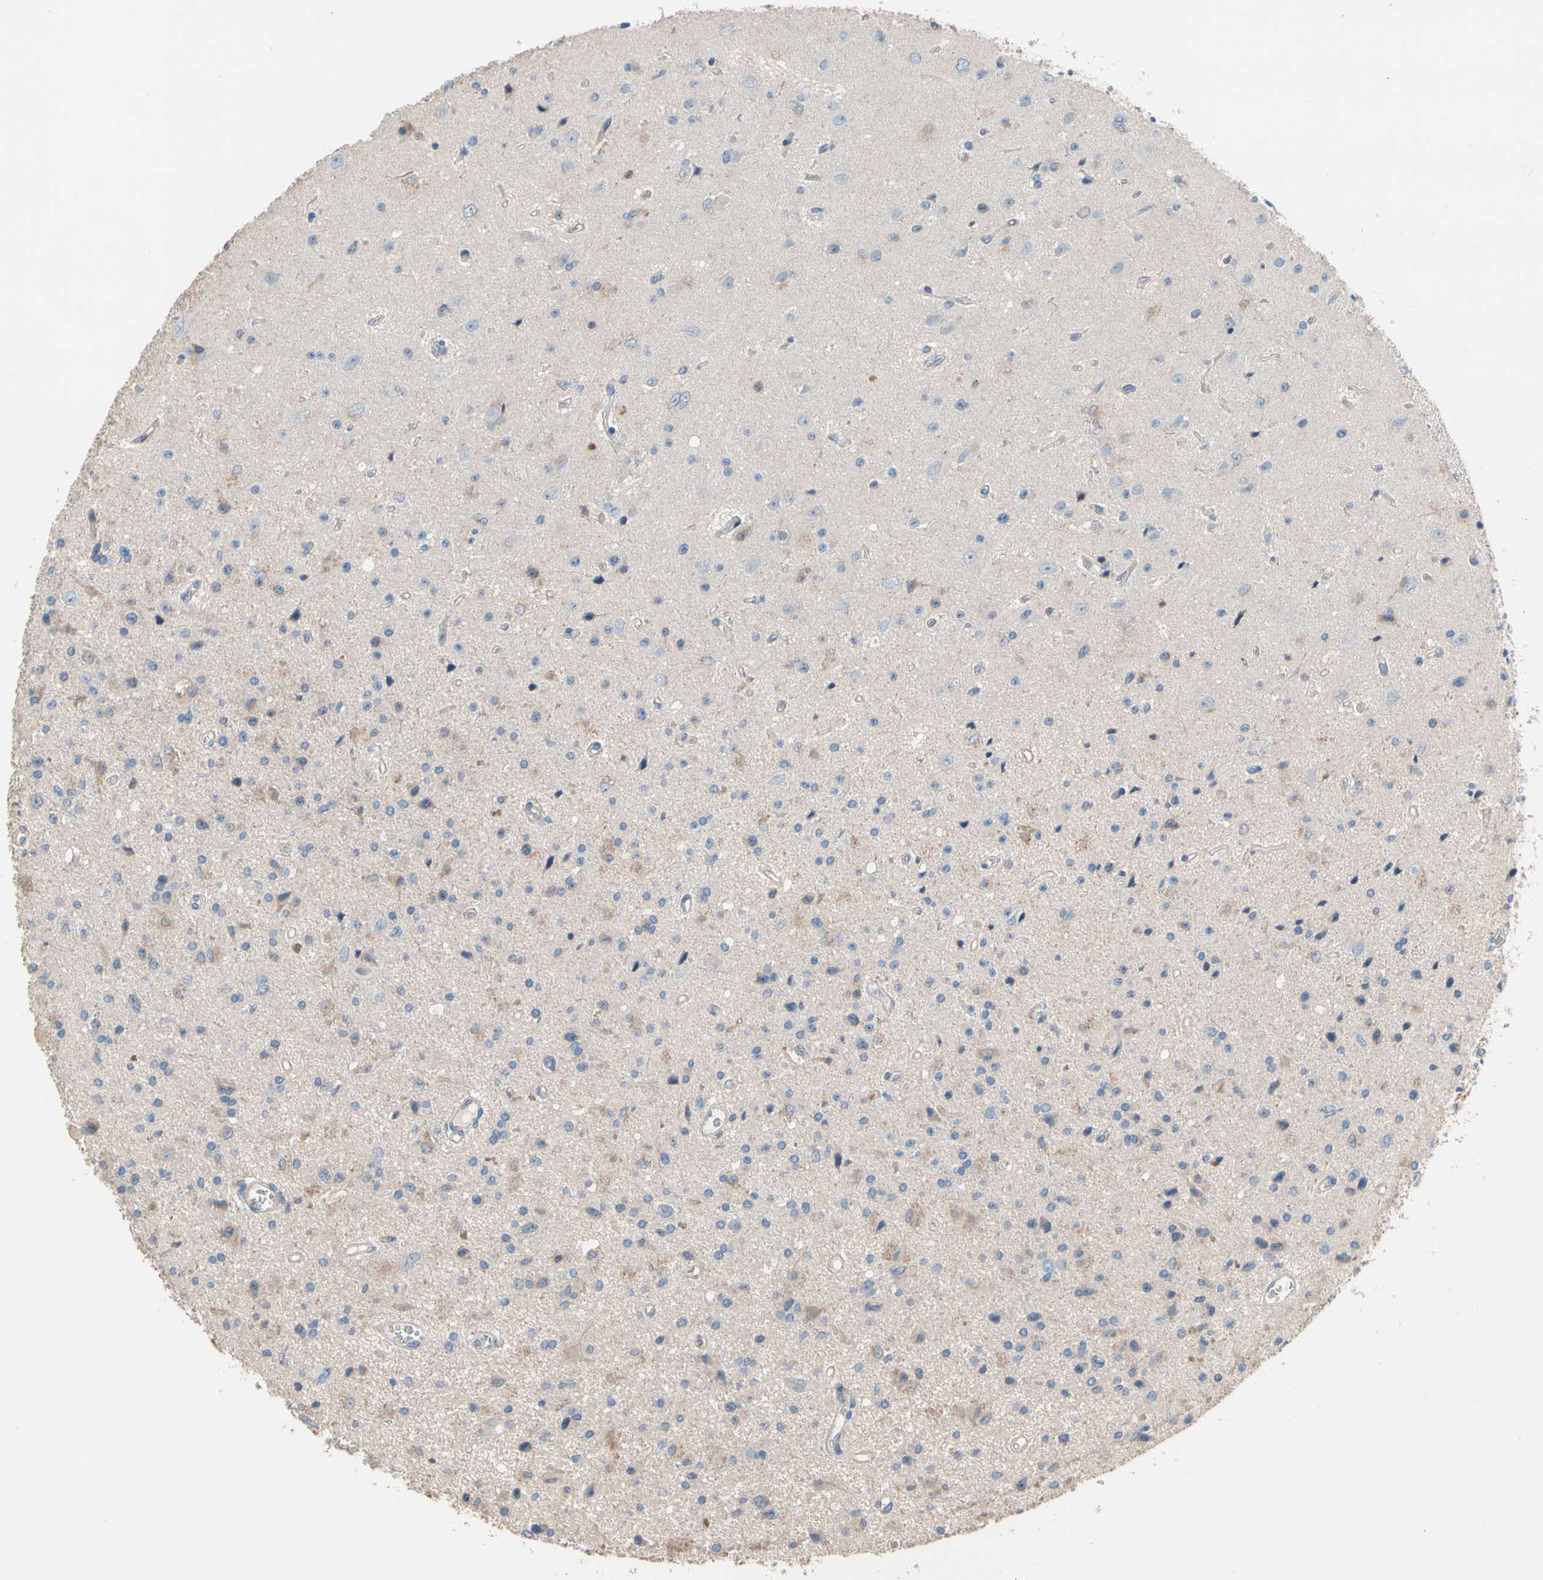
{"staining": {"intensity": "weak", "quantity": "<25%", "location": "cytoplasmic/membranous"}, "tissue": "glioma", "cell_type": "Tumor cells", "image_type": "cancer", "snomed": [{"axis": "morphology", "description": "Glioma, malignant, Low grade"}, {"axis": "topography", "description": "Brain"}], "caption": "The histopathology image exhibits no staining of tumor cells in glioma.", "gene": "BBOX1", "patient": {"sex": "male", "age": 58}}